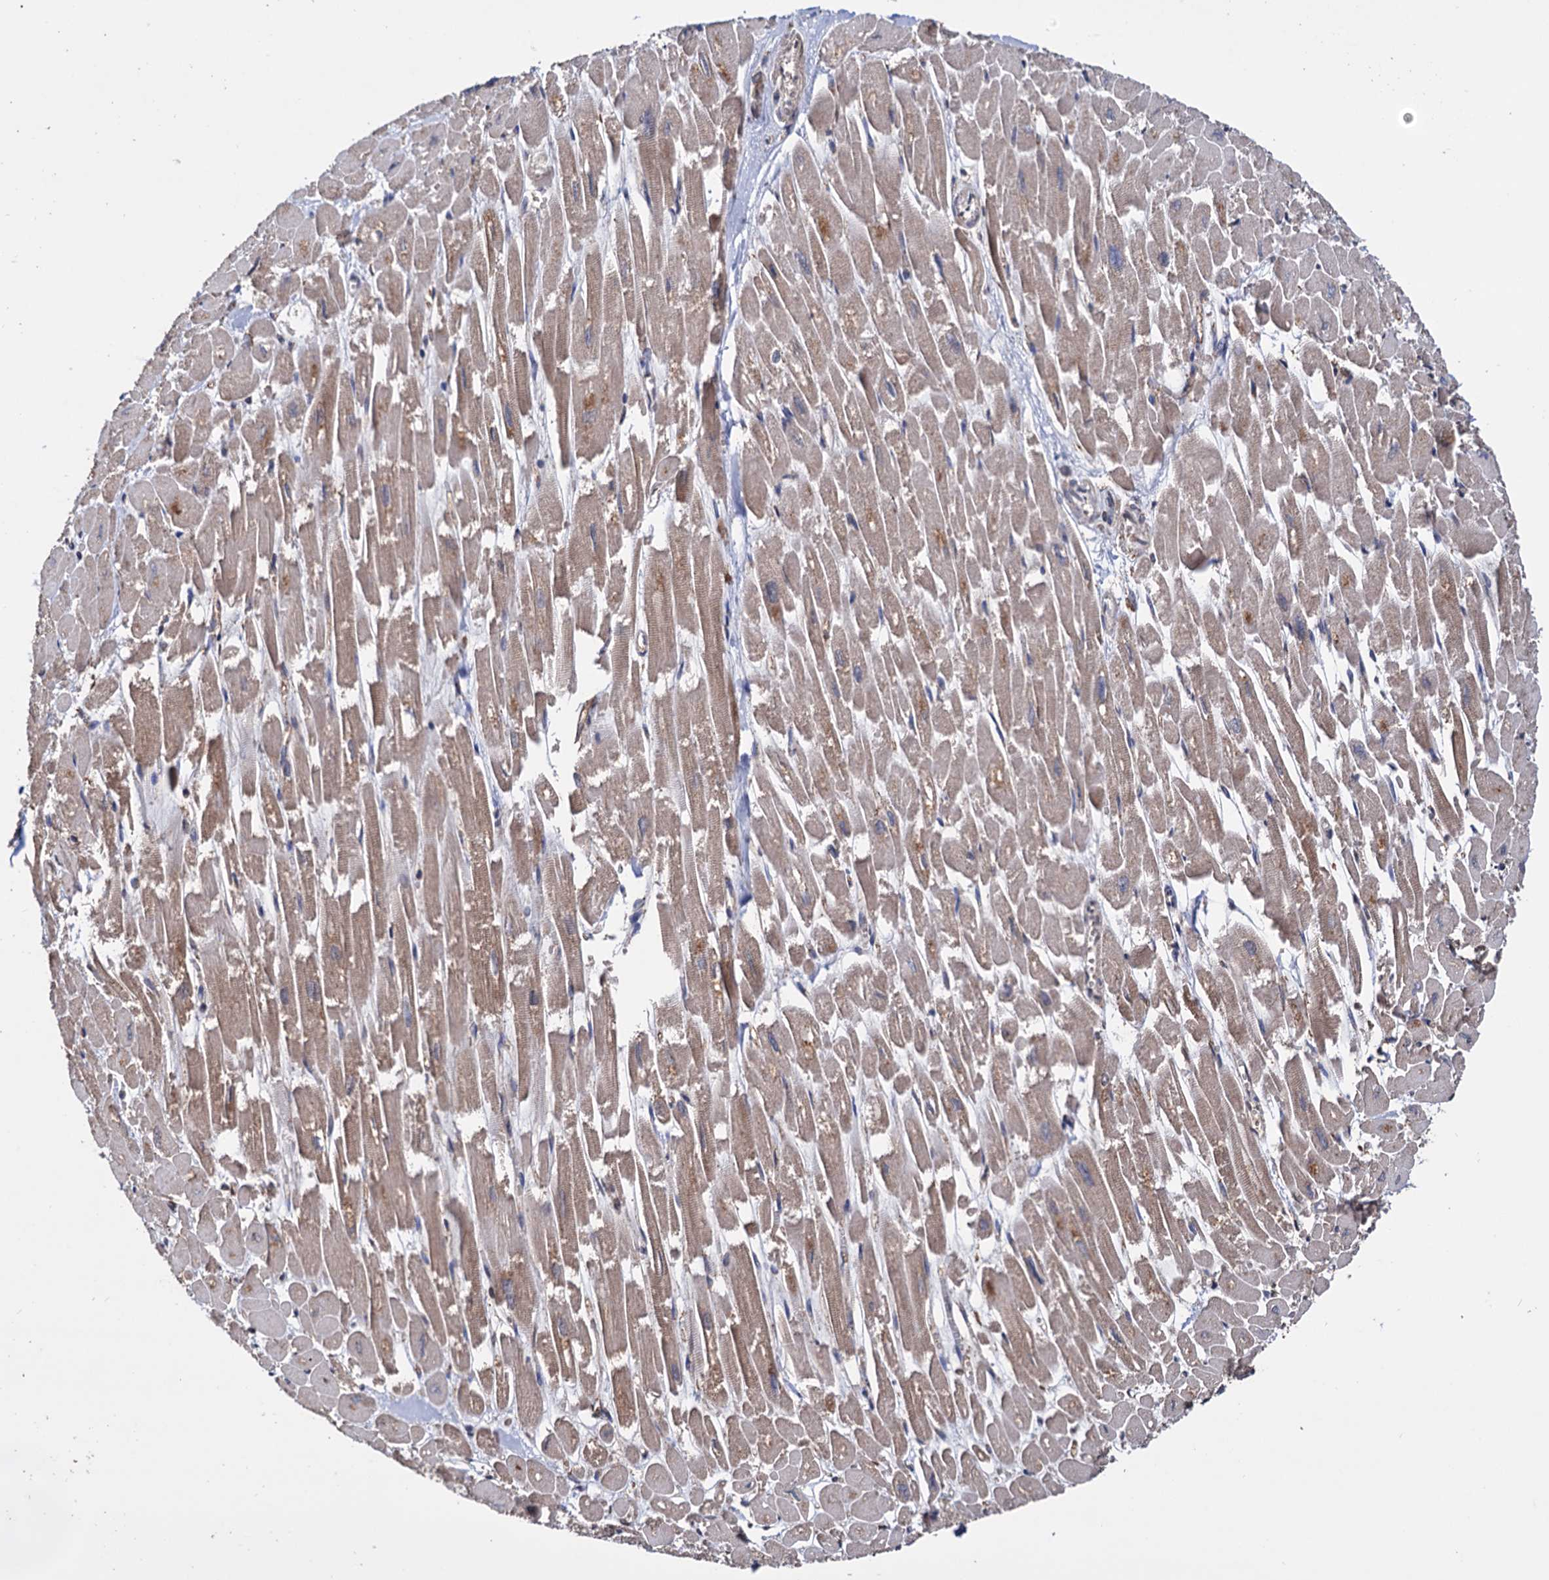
{"staining": {"intensity": "weak", "quantity": ">75%", "location": "cytoplasmic/membranous"}, "tissue": "heart muscle", "cell_type": "Cardiomyocytes", "image_type": "normal", "snomed": [{"axis": "morphology", "description": "Normal tissue, NOS"}, {"axis": "topography", "description": "Heart"}], "caption": "The image reveals a brown stain indicating the presence of a protein in the cytoplasmic/membranous of cardiomyocytes in heart muscle.", "gene": "TBC1D12", "patient": {"sex": "male", "age": 54}}